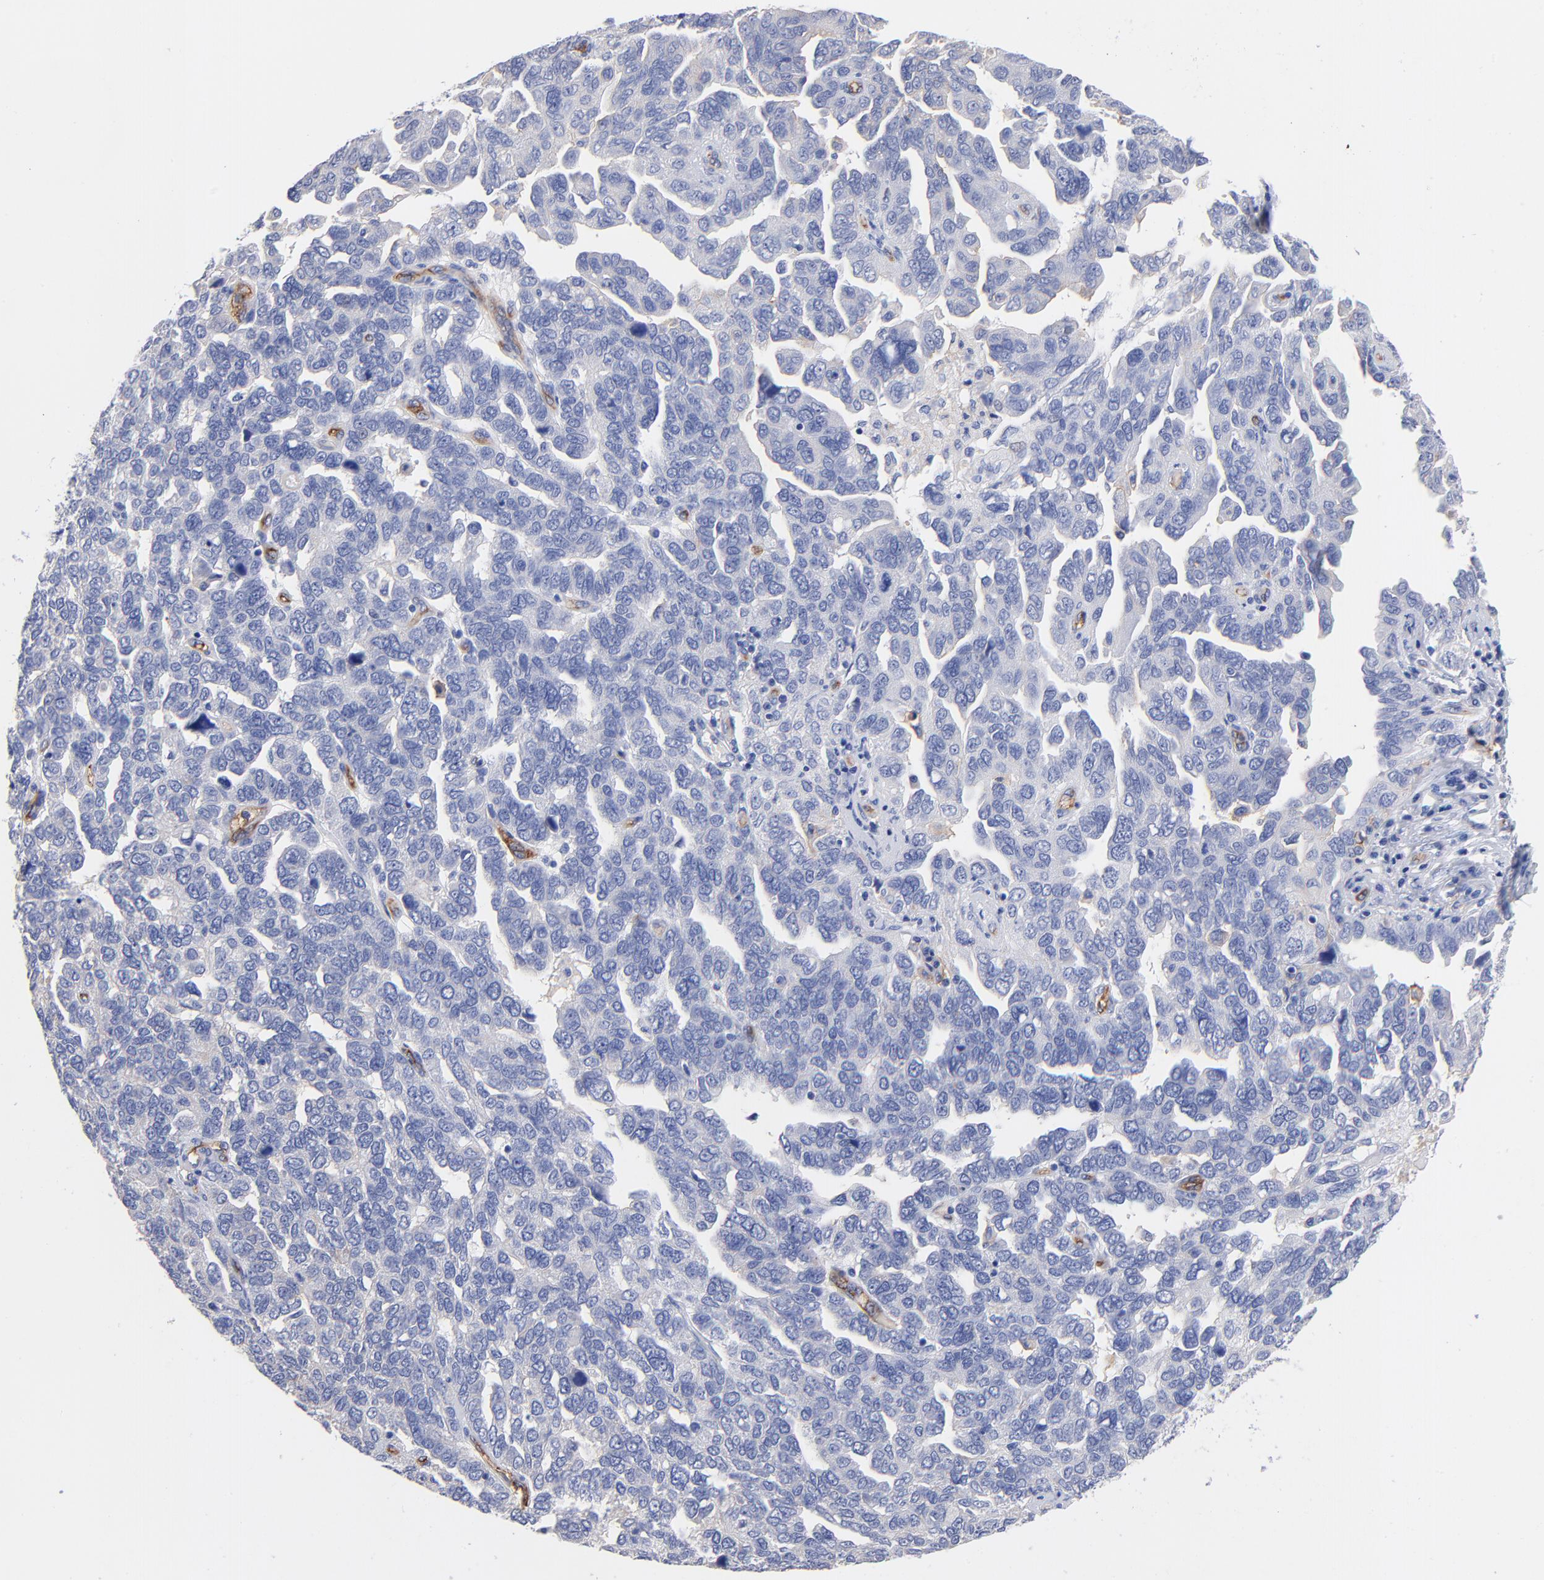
{"staining": {"intensity": "negative", "quantity": "none", "location": "none"}, "tissue": "ovarian cancer", "cell_type": "Tumor cells", "image_type": "cancer", "snomed": [{"axis": "morphology", "description": "Cystadenocarcinoma, serous, NOS"}, {"axis": "topography", "description": "Ovary"}], "caption": "Immunohistochemistry image of ovarian cancer stained for a protein (brown), which displays no positivity in tumor cells.", "gene": "SLC44A2", "patient": {"sex": "female", "age": 64}}